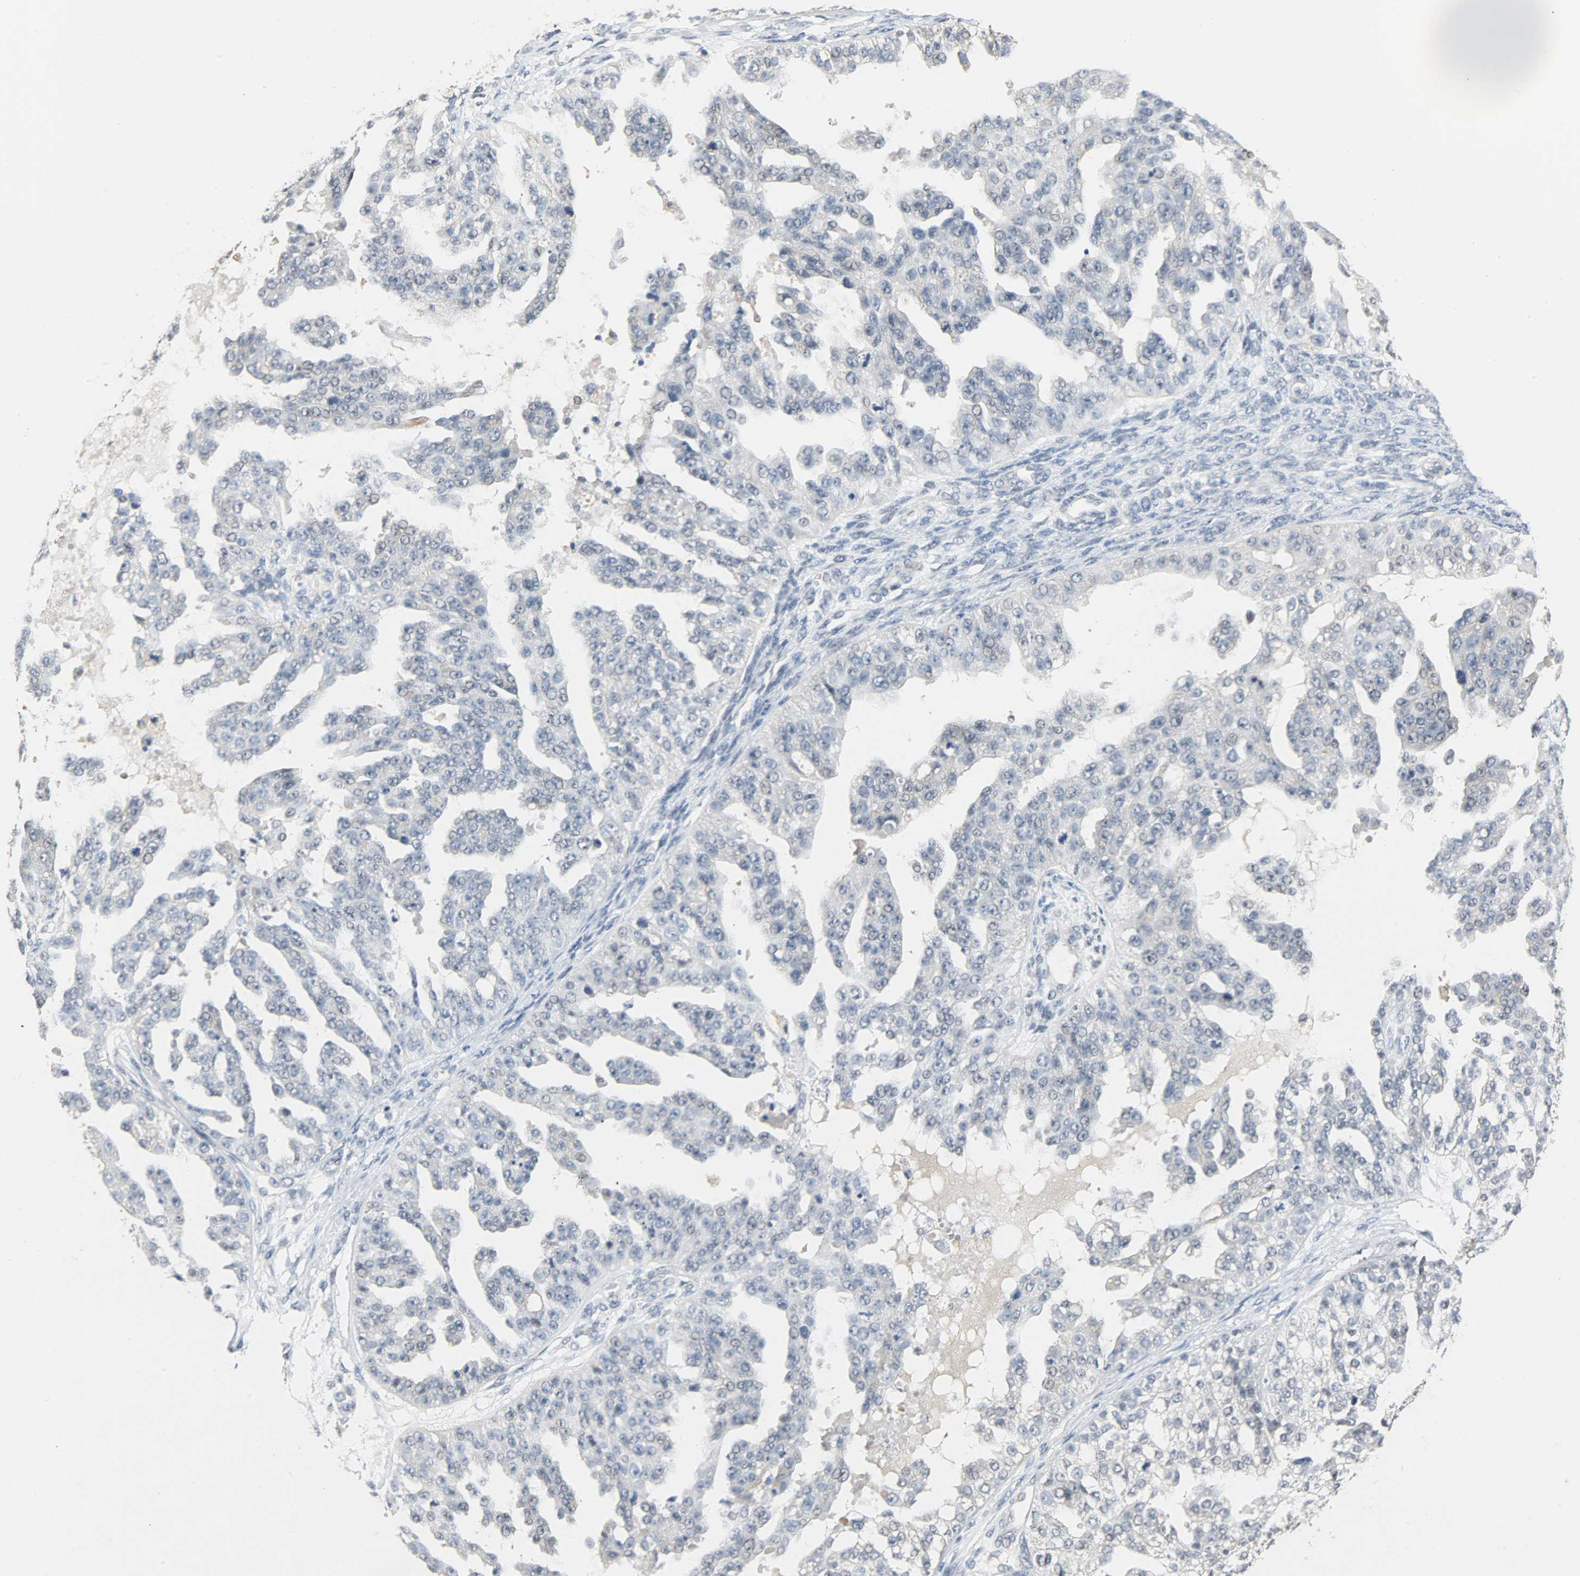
{"staining": {"intensity": "negative", "quantity": "none", "location": "none"}, "tissue": "ovarian cancer", "cell_type": "Tumor cells", "image_type": "cancer", "snomed": [{"axis": "morphology", "description": "Cystadenocarcinoma, serous, NOS"}, {"axis": "topography", "description": "Ovary"}], "caption": "This is an IHC photomicrograph of ovarian cancer (serous cystadenocarcinoma). There is no expression in tumor cells.", "gene": "SKAP2", "patient": {"sex": "female", "age": 58}}